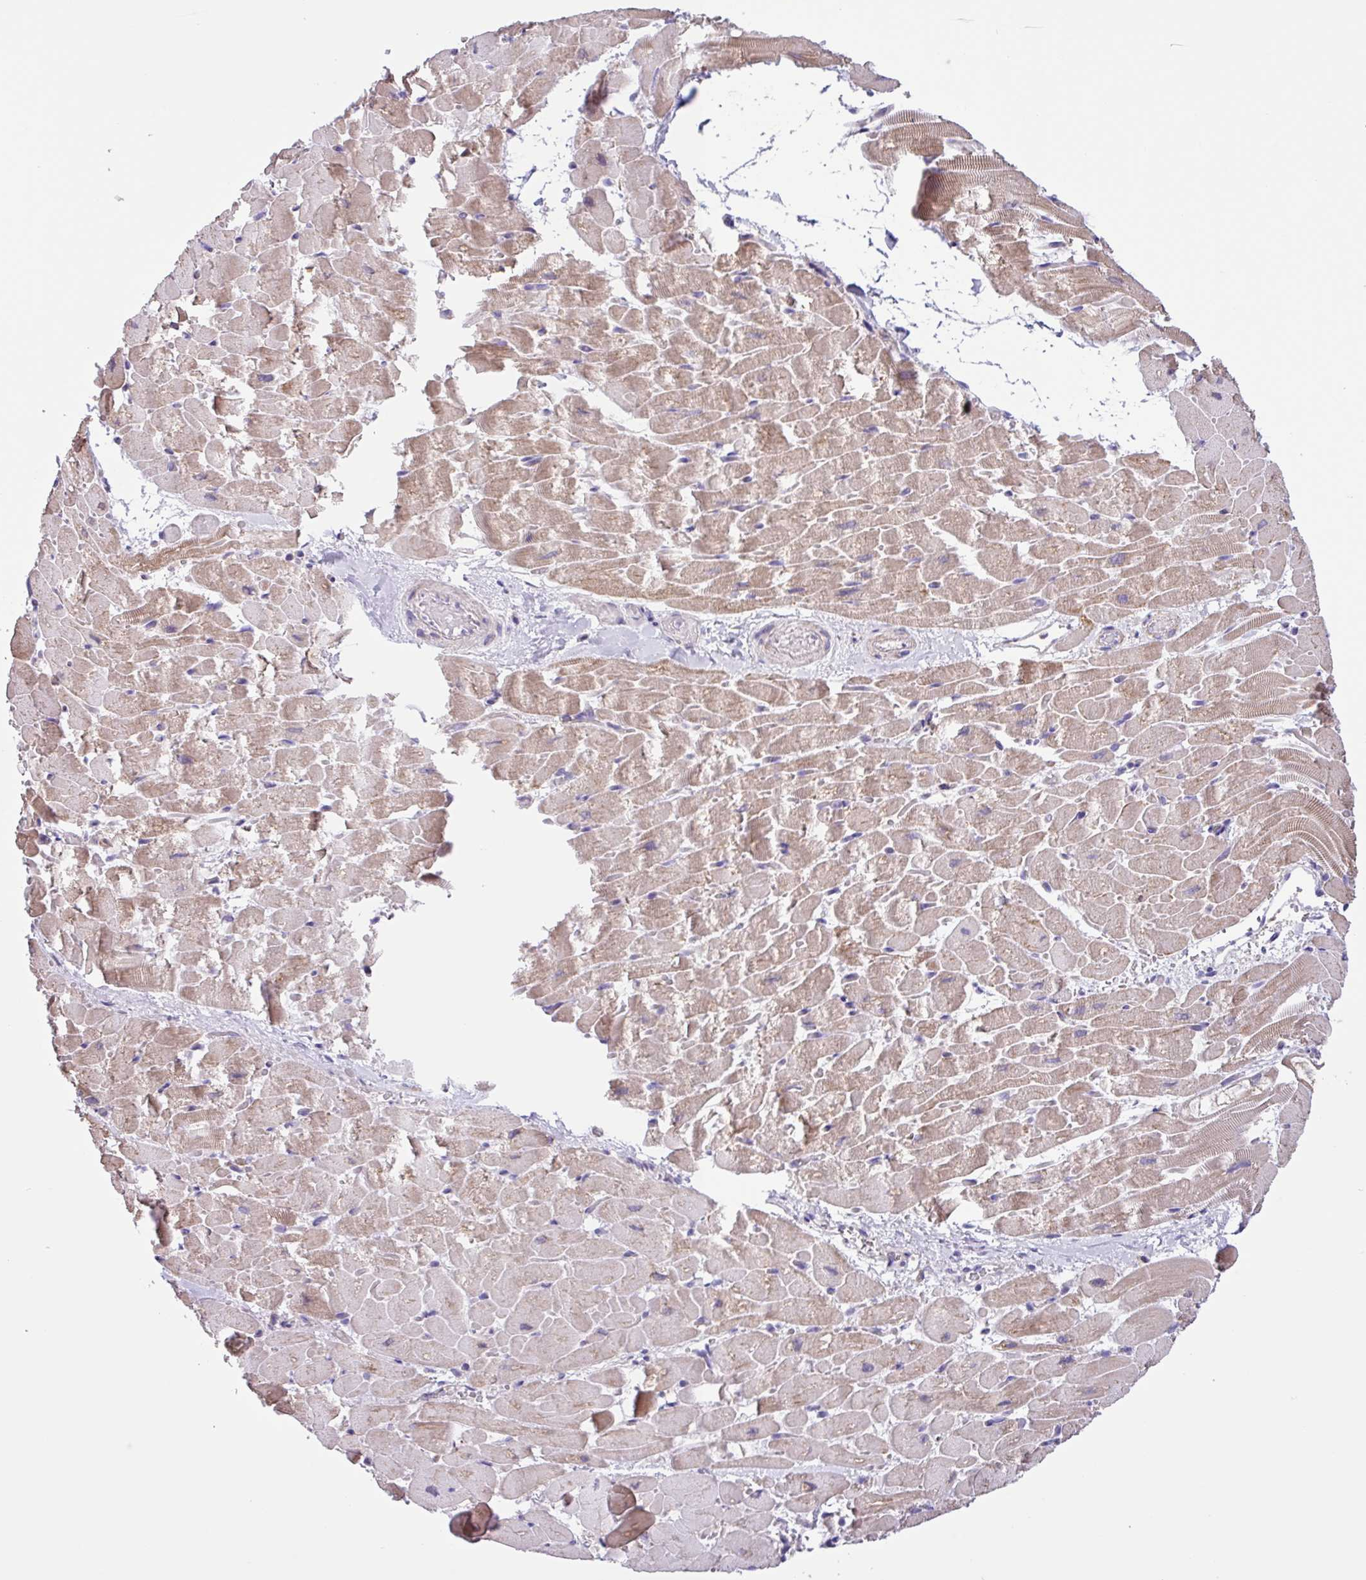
{"staining": {"intensity": "moderate", "quantity": "25%-75%", "location": "cytoplasmic/membranous"}, "tissue": "heart muscle", "cell_type": "Cardiomyocytes", "image_type": "normal", "snomed": [{"axis": "morphology", "description": "Normal tissue, NOS"}, {"axis": "topography", "description": "Heart"}], "caption": "Human heart muscle stained for a protein (brown) displays moderate cytoplasmic/membranous positive positivity in approximately 25%-75% of cardiomyocytes.", "gene": "SFTPB", "patient": {"sex": "male", "age": 37}}